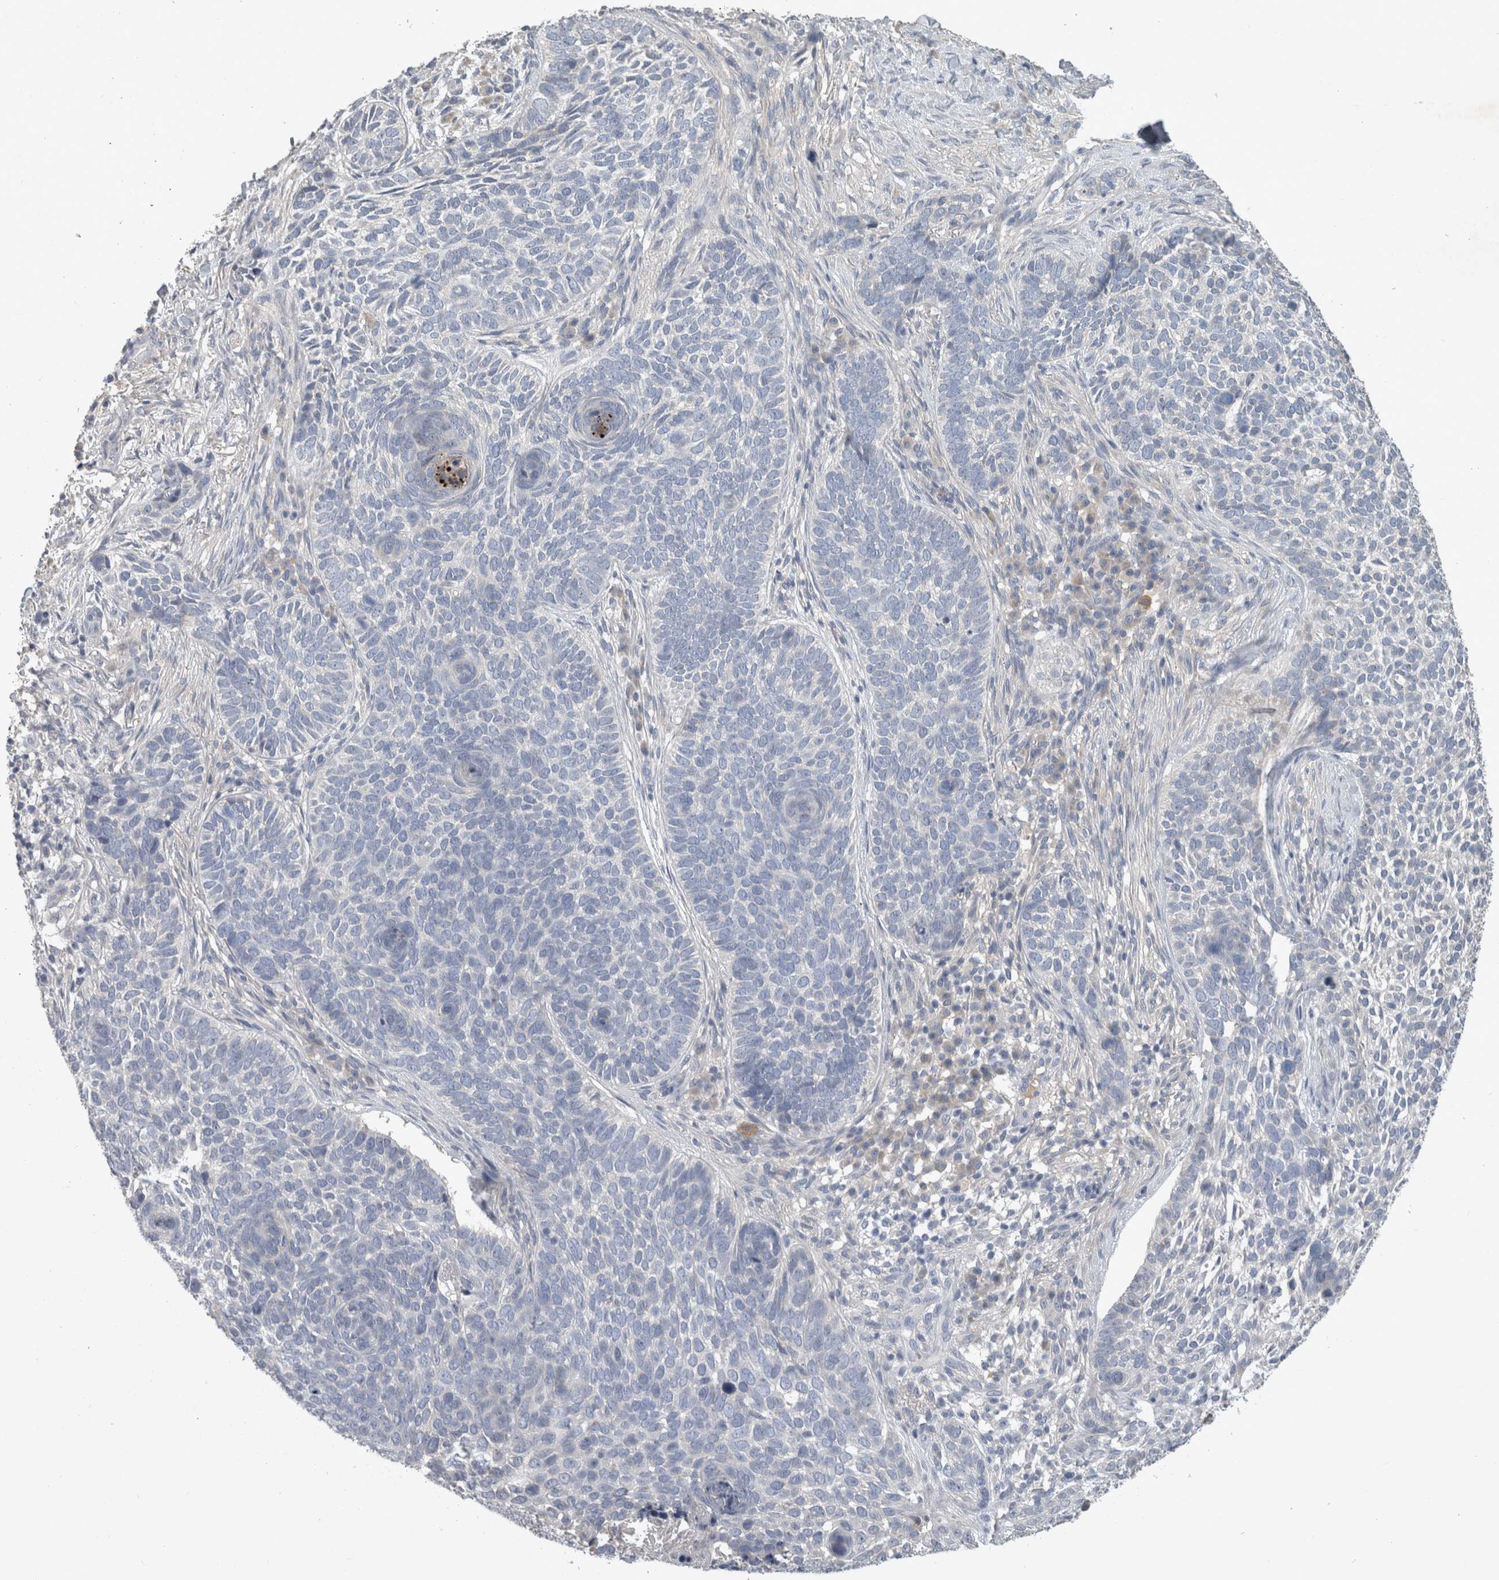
{"staining": {"intensity": "negative", "quantity": "none", "location": "none"}, "tissue": "skin cancer", "cell_type": "Tumor cells", "image_type": "cancer", "snomed": [{"axis": "morphology", "description": "Basal cell carcinoma"}, {"axis": "topography", "description": "Skin"}], "caption": "IHC image of neoplastic tissue: human basal cell carcinoma (skin) stained with DAB exhibits no significant protein positivity in tumor cells.", "gene": "SLC22A11", "patient": {"sex": "female", "age": 64}}